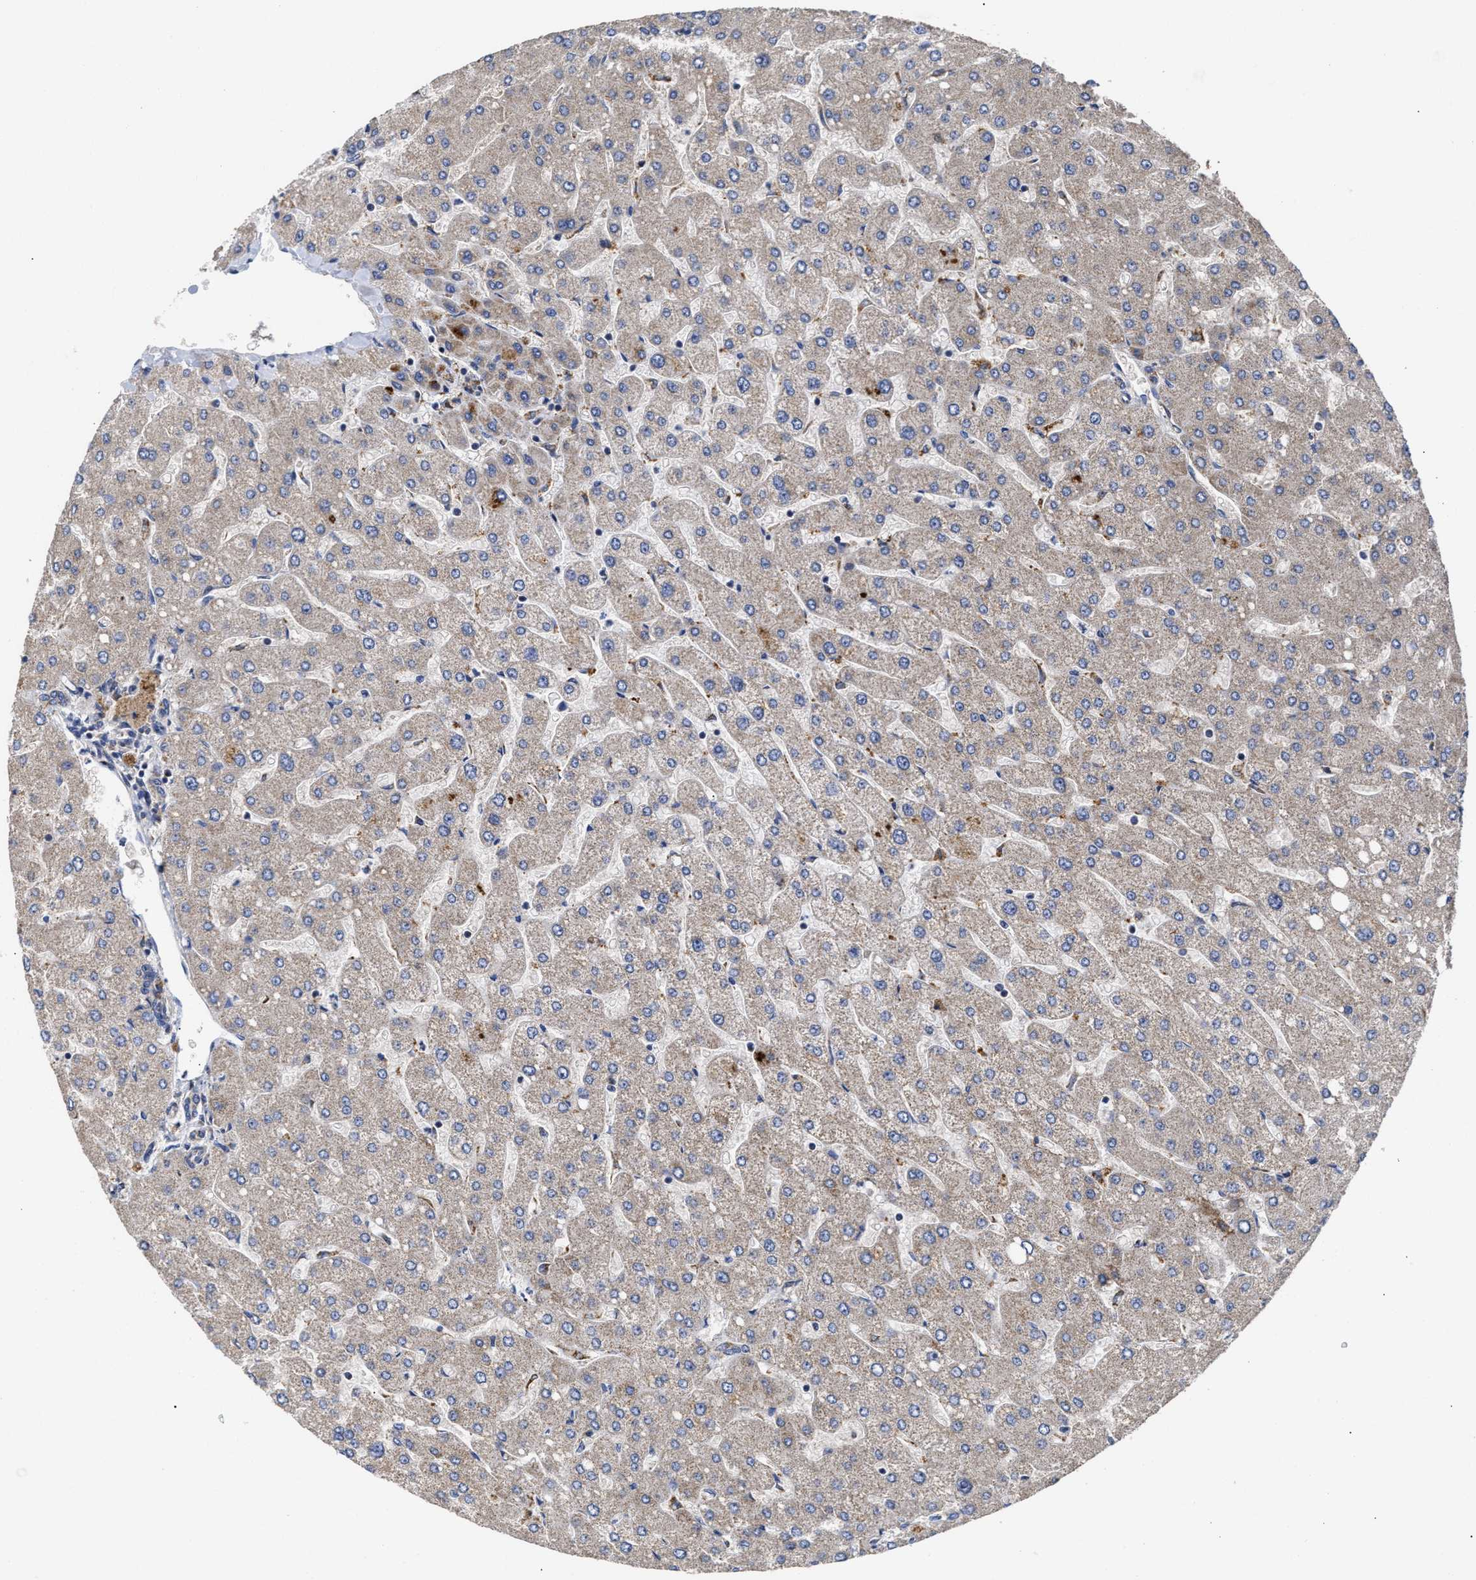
{"staining": {"intensity": "moderate", "quantity": "<25%", "location": "cytoplasmic/membranous"}, "tissue": "liver", "cell_type": "Cholangiocytes", "image_type": "normal", "snomed": [{"axis": "morphology", "description": "Normal tissue, NOS"}, {"axis": "topography", "description": "Liver"}], "caption": "Protein expression analysis of unremarkable human liver reveals moderate cytoplasmic/membranous staining in approximately <25% of cholangiocytes. (DAB (3,3'-diaminobenzidine) IHC with brightfield microscopy, high magnification).", "gene": "MALSU1", "patient": {"sex": "male", "age": 55}}